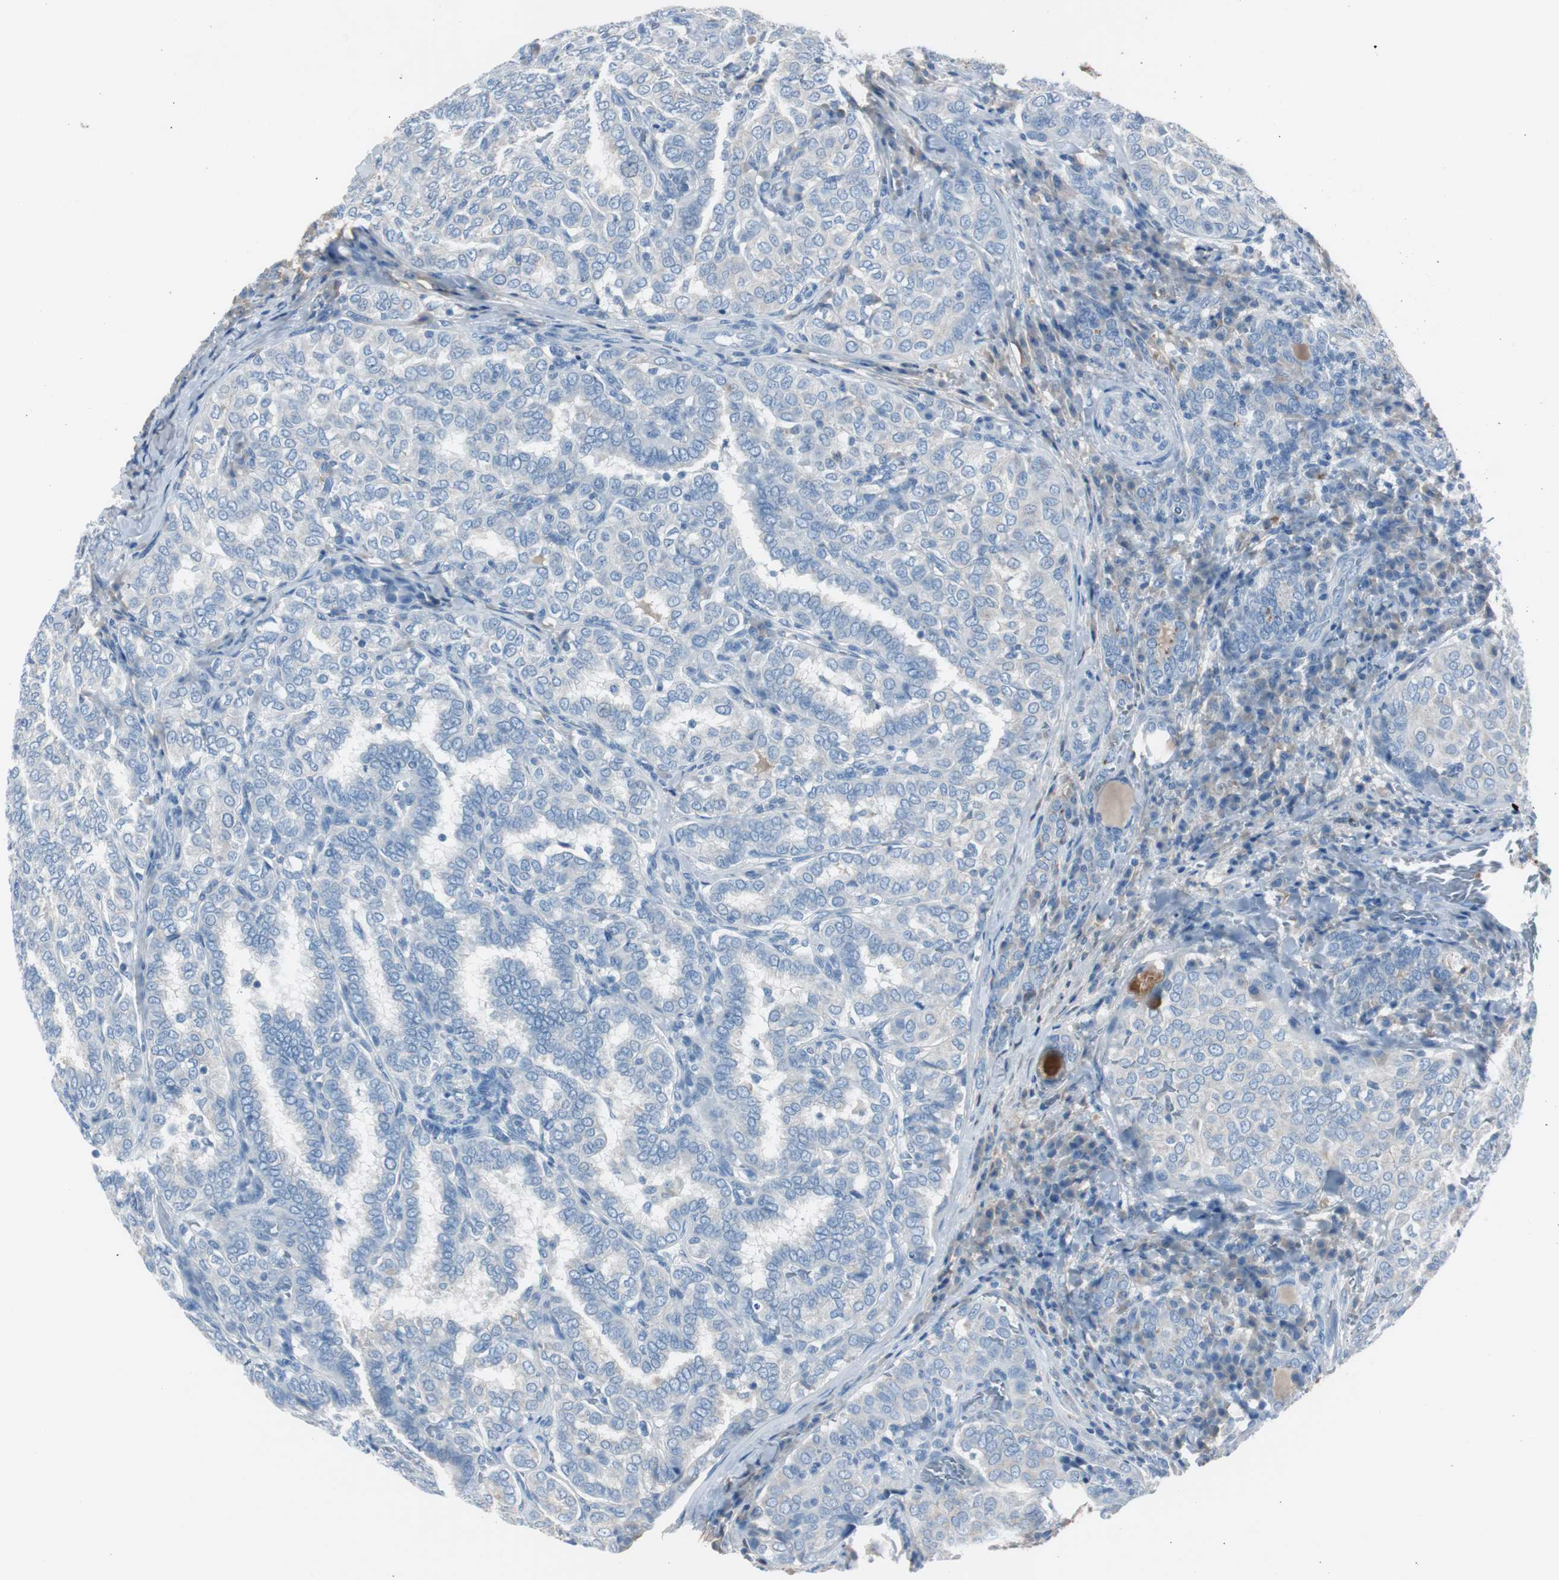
{"staining": {"intensity": "negative", "quantity": "none", "location": "none"}, "tissue": "thyroid cancer", "cell_type": "Tumor cells", "image_type": "cancer", "snomed": [{"axis": "morphology", "description": "Papillary adenocarcinoma, NOS"}, {"axis": "topography", "description": "Thyroid gland"}], "caption": "Immunohistochemistry (IHC) of human thyroid papillary adenocarcinoma displays no staining in tumor cells.", "gene": "SERPINF1", "patient": {"sex": "female", "age": 30}}